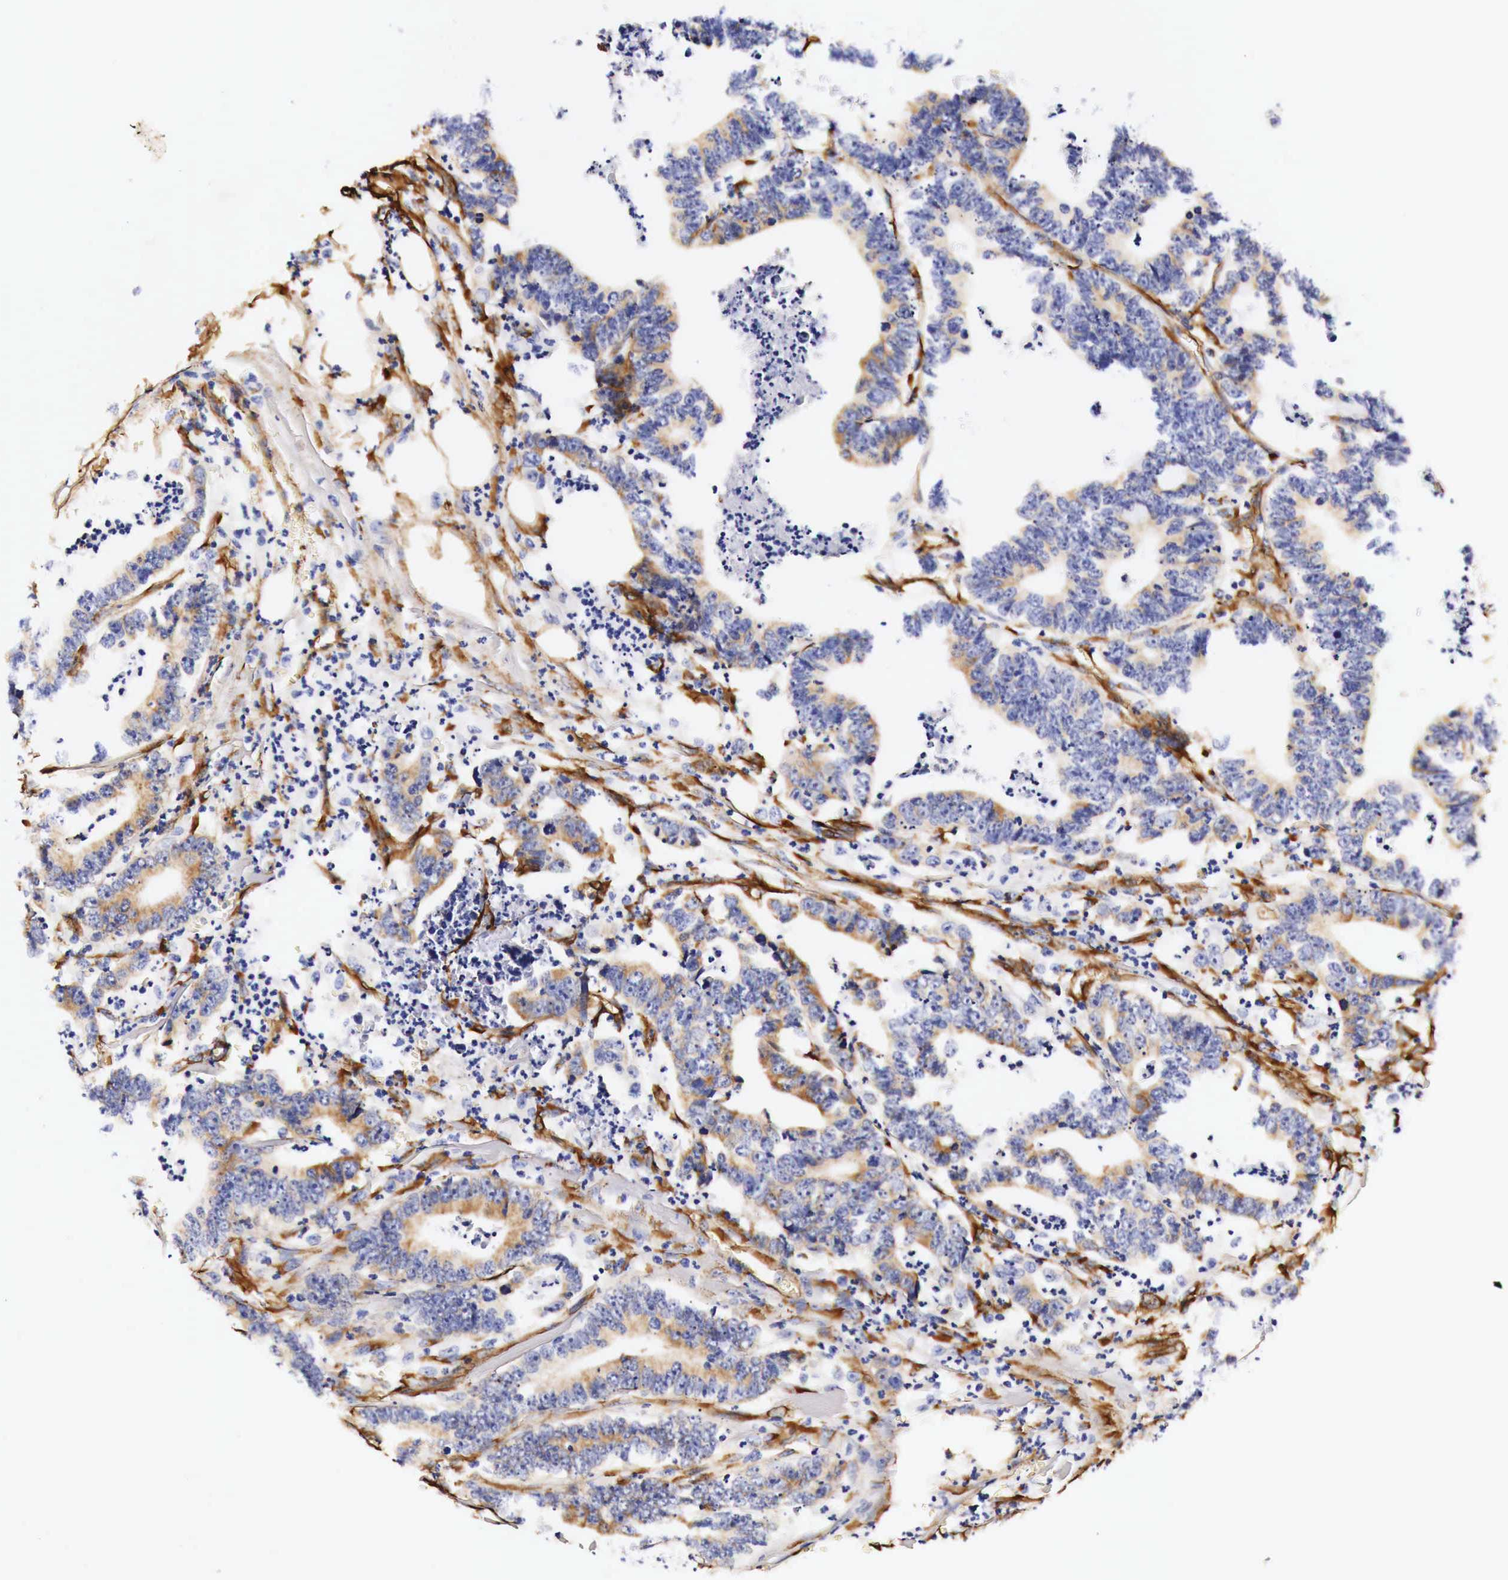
{"staining": {"intensity": "negative", "quantity": "none", "location": "none"}, "tissue": "colorectal cancer", "cell_type": "Tumor cells", "image_type": "cancer", "snomed": [{"axis": "morphology", "description": "Adenocarcinoma, NOS"}, {"axis": "topography", "description": "Colon"}], "caption": "Protein analysis of colorectal cancer reveals no significant staining in tumor cells.", "gene": "LAMB2", "patient": {"sex": "female", "age": 76}}